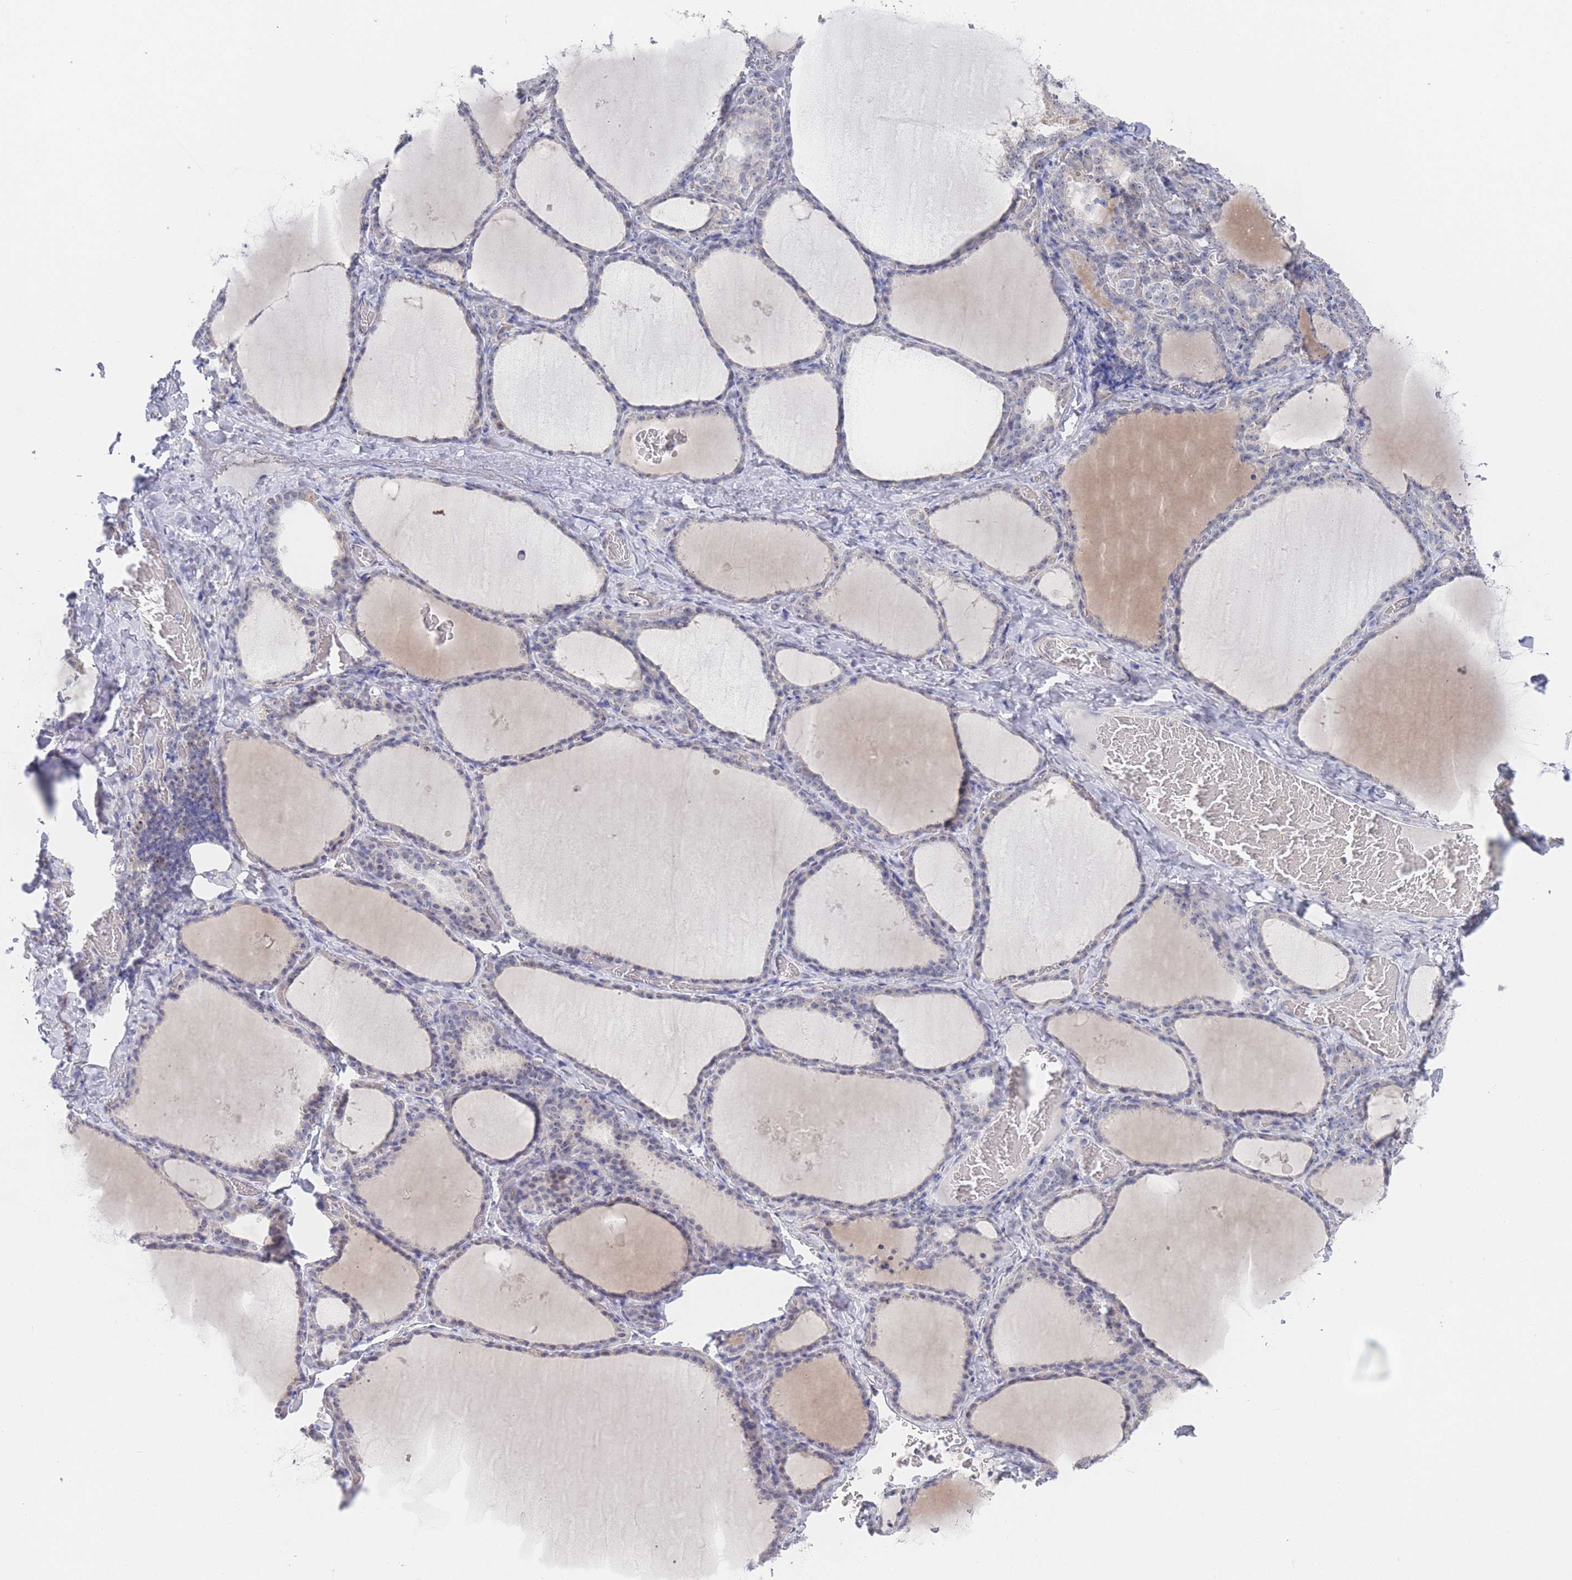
{"staining": {"intensity": "weak", "quantity": "<25%", "location": "nuclear"}, "tissue": "thyroid gland", "cell_type": "Glandular cells", "image_type": "normal", "snomed": [{"axis": "morphology", "description": "Normal tissue, NOS"}, {"axis": "topography", "description": "Thyroid gland"}], "caption": "High power microscopy micrograph of an immunohistochemistry (IHC) histopathology image of unremarkable thyroid gland, revealing no significant positivity in glandular cells. (DAB immunohistochemistry, high magnification).", "gene": "ZNF142", "patient": {"sex": "female", "age": 39}}